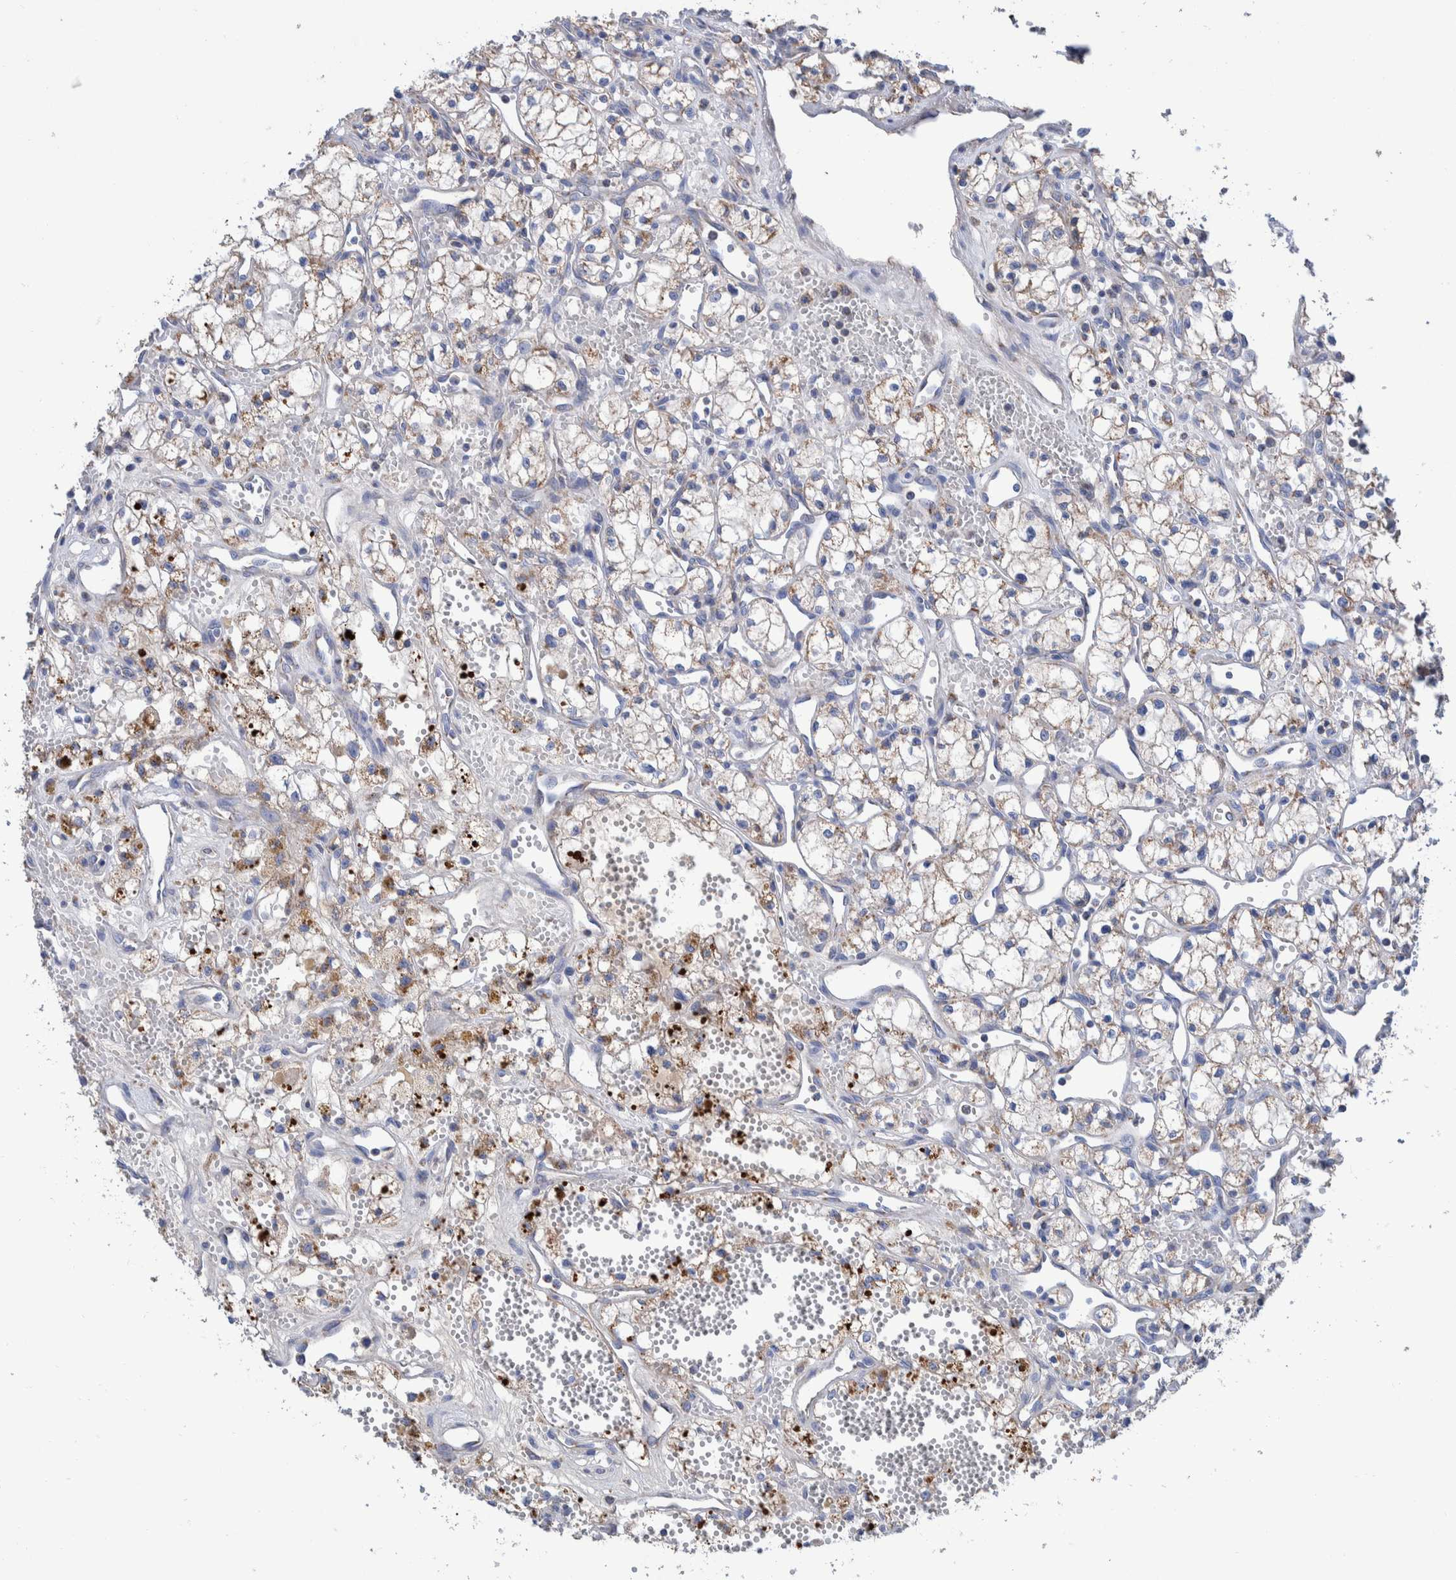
{"staining": {"intensity": "weak", "quantity": "<25%", "location": "cytoplasmic/membranous"}, "tissue": "renal cancer", "cell_type": "Tumor cells", "image_type": "cancer", "snomed": [{"axis": "morphology", "description": "Adenocarcinoma, NOS"}, {"axis": "topography", "description": "Kidney"}], "caption": "Tumor cells show no significant expression in renal cancer (adenocarcinoma).", "gene": "DECR1", "patient": {"sex": "male", "age": 59}}